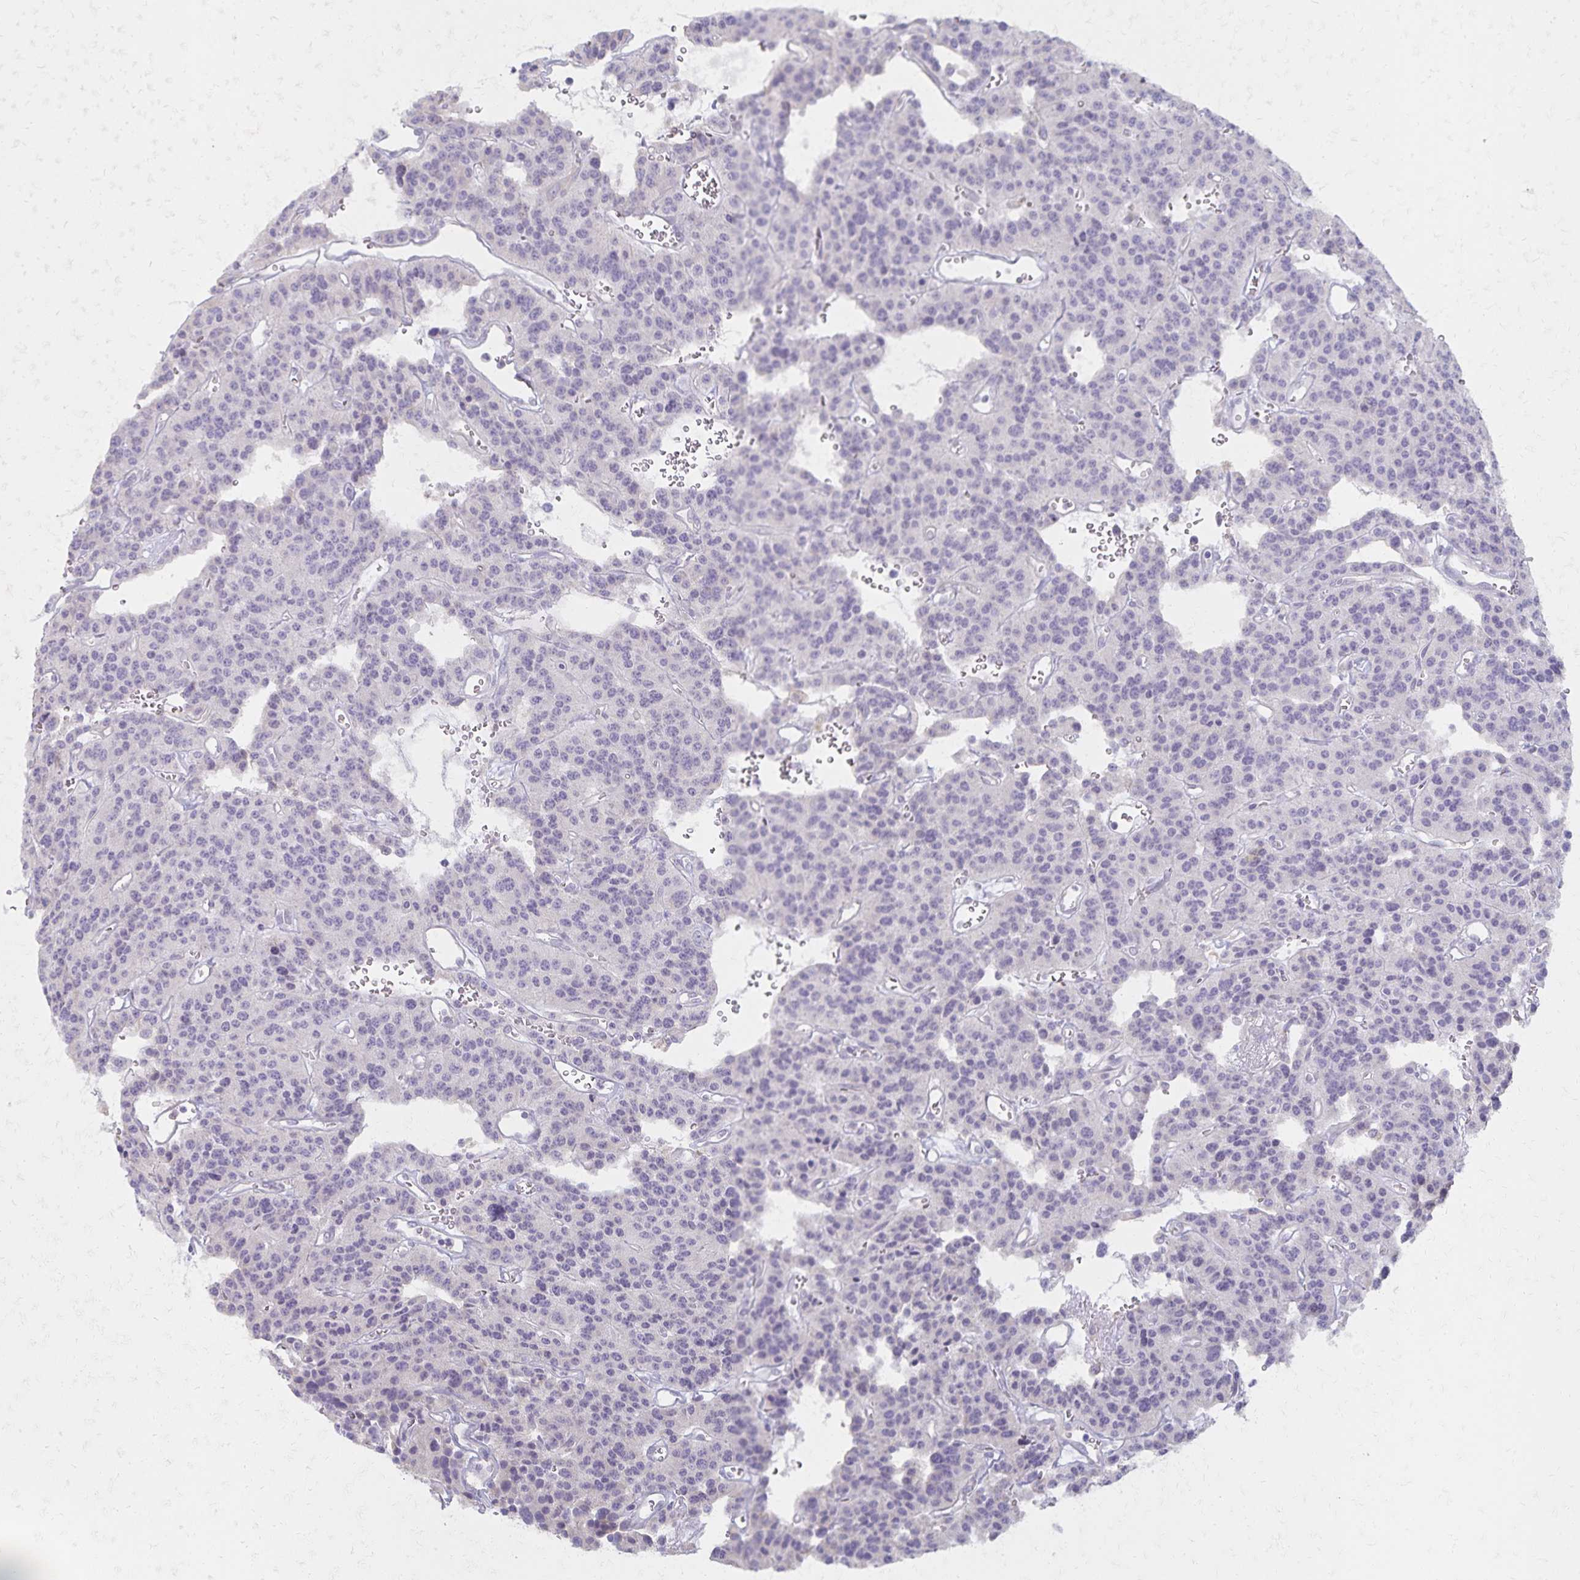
{"staining": {"intensity": "negative", "quantity": "none", "location": "none"}, "tissue": "carcinoid", "cell_type": "Tumor cells", "image_type": "cancer", "snomed": [{"axis": "morphology", "description": "Carcinoid, malignant, NOS"}, {"axis": "topography", "description": "Lung"}], "caption": "There is no significant positivity in tumor cells of carcinoid. (DAB immunohistochemistry with hematoxylin counter stain).", "gene": "KISS1", "patient": {"sex": "female", "age": 71}}